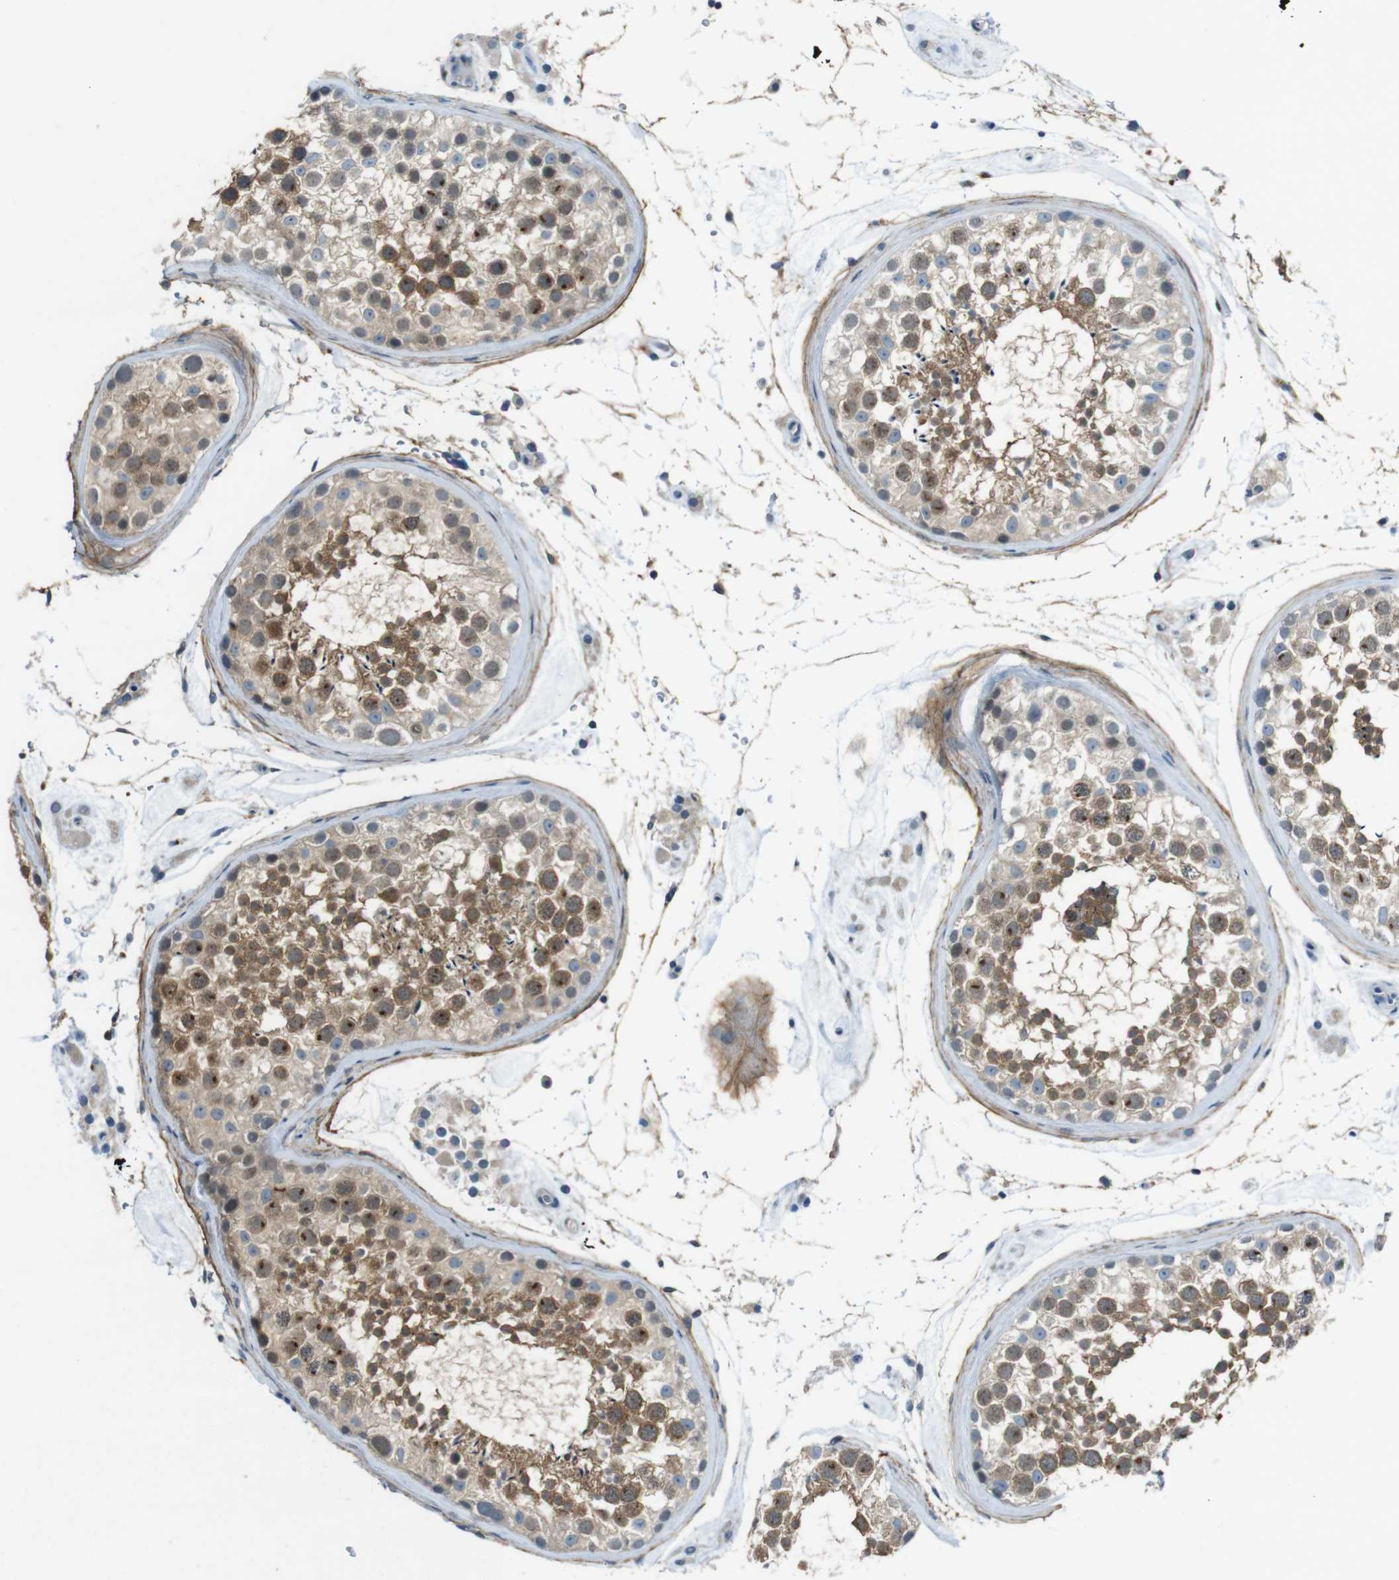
{"staining": {"intensity": "moderate", "quantity": ">75%", "location": "cytoplasmic/membranous,nuclear"}, "tissue": "testis", "cell_type": "Cells in seminiferous ducts", "image_type": "normal", "snomed": [{"axis": "morphology", "description": "Normal tissue, NOS"}, {"axis": "topography", "description": "Testis"}], "caption": "Brown immunohistochemical staining in unremarkable human testis exhibits moderate cytoplasmic/membranous,nuclear positivity in approximately >75% of cells in seminiferous ducts.", "gene": "ENTPD7", "patient": {"sex": "male", "age": 46}}